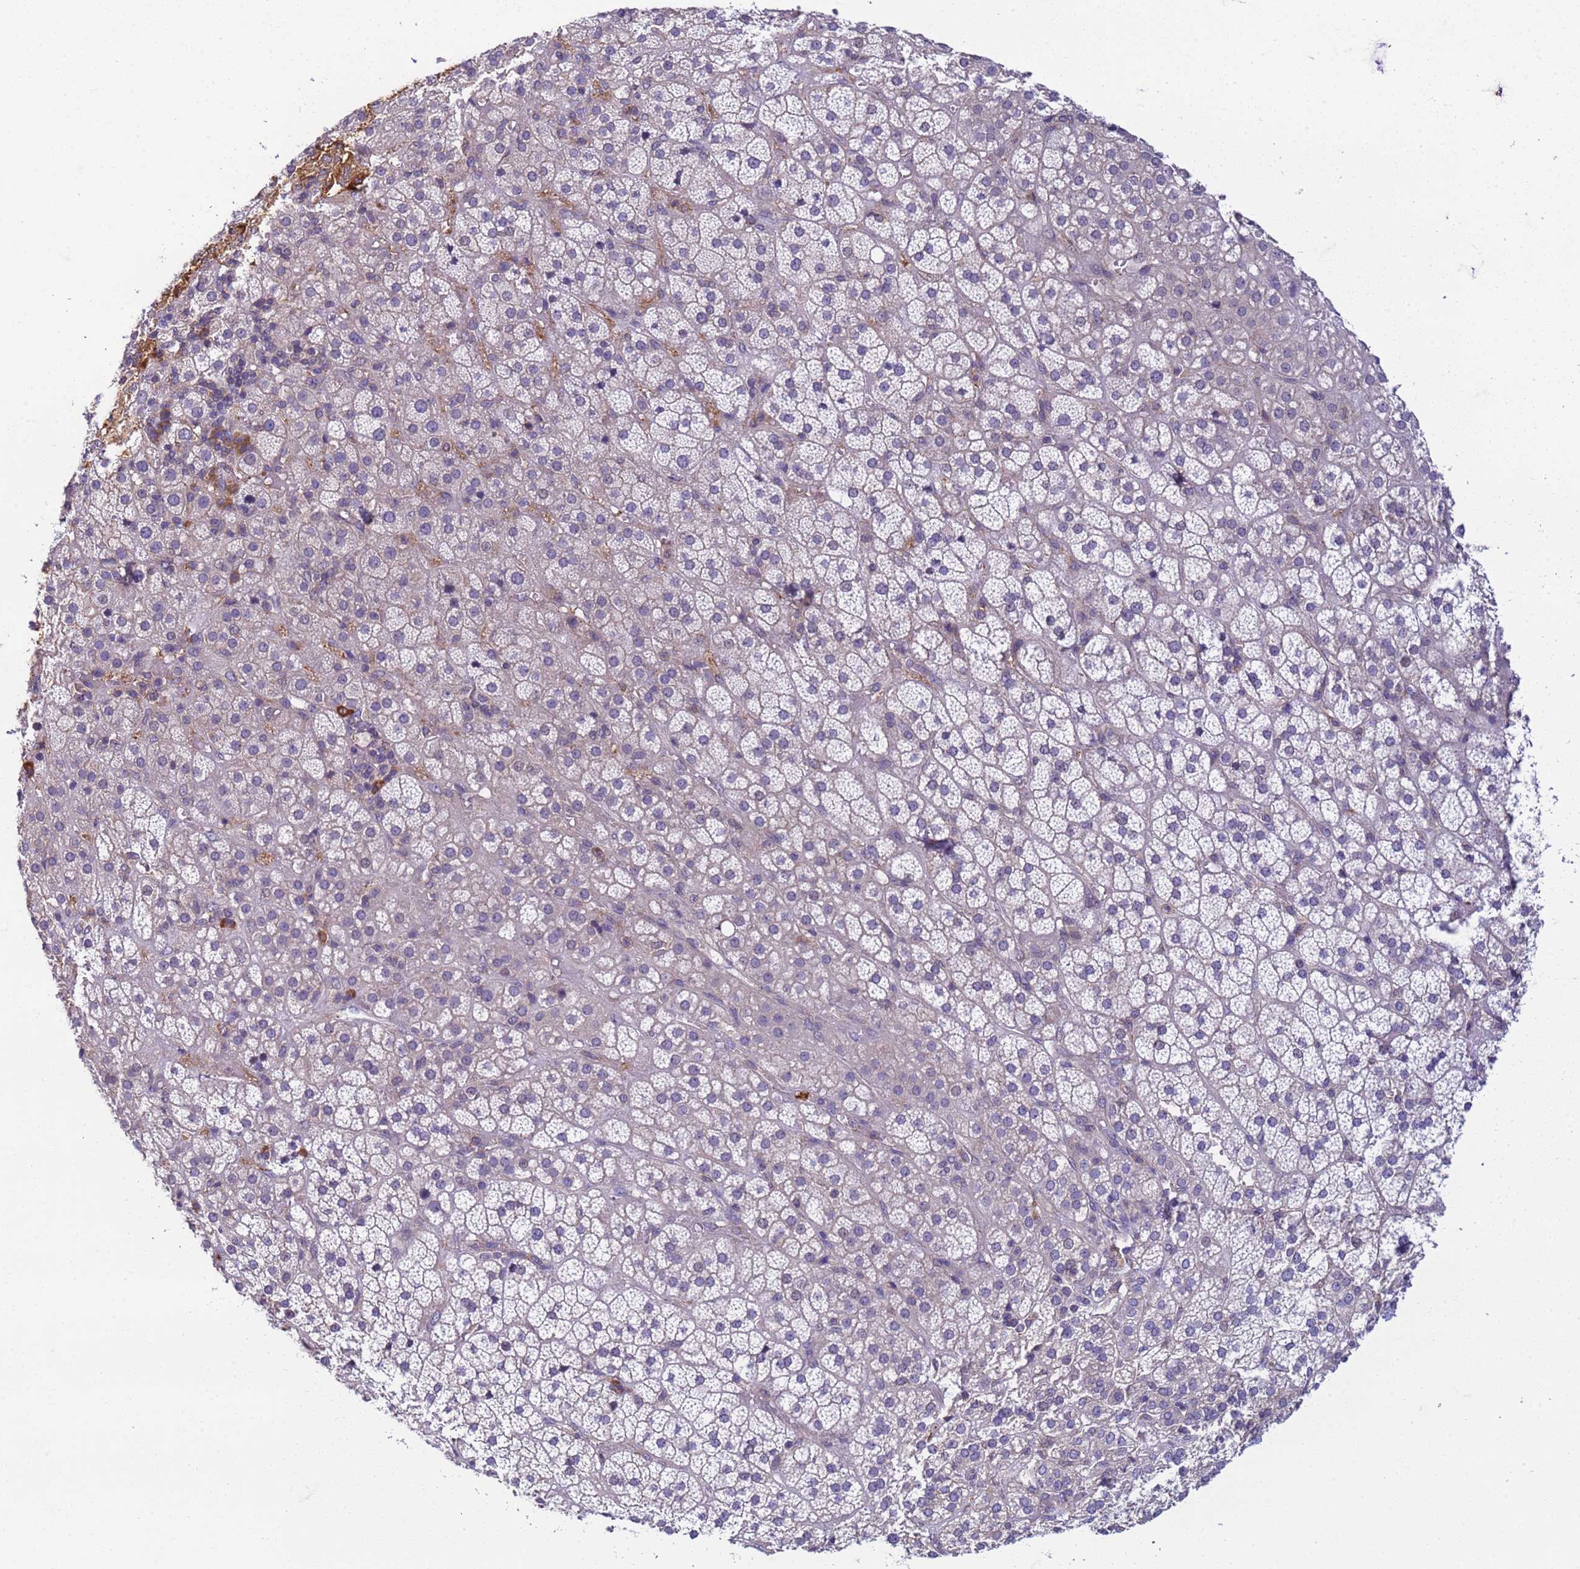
{"staining": {"intensity": "negative", "quantity": "none", "location": "none"}, "tissue": "adrenal gland", "cell_type": "Glandular cells", "image_type": "normal", "snomed": [{"axis": "morphology", "description": "Normal tissue, NOS"}, {"axis": "topography", "description": "Adrenal gland"}], "caption": "Adrenal gland was stained to show a protein in brown. There is no significant positivity in glandular cells. (Immunohistochemistry, brightfield microscopy, high magnification).", "gene": "GEN1", "patient": {"sex": "female", "age": 70}}